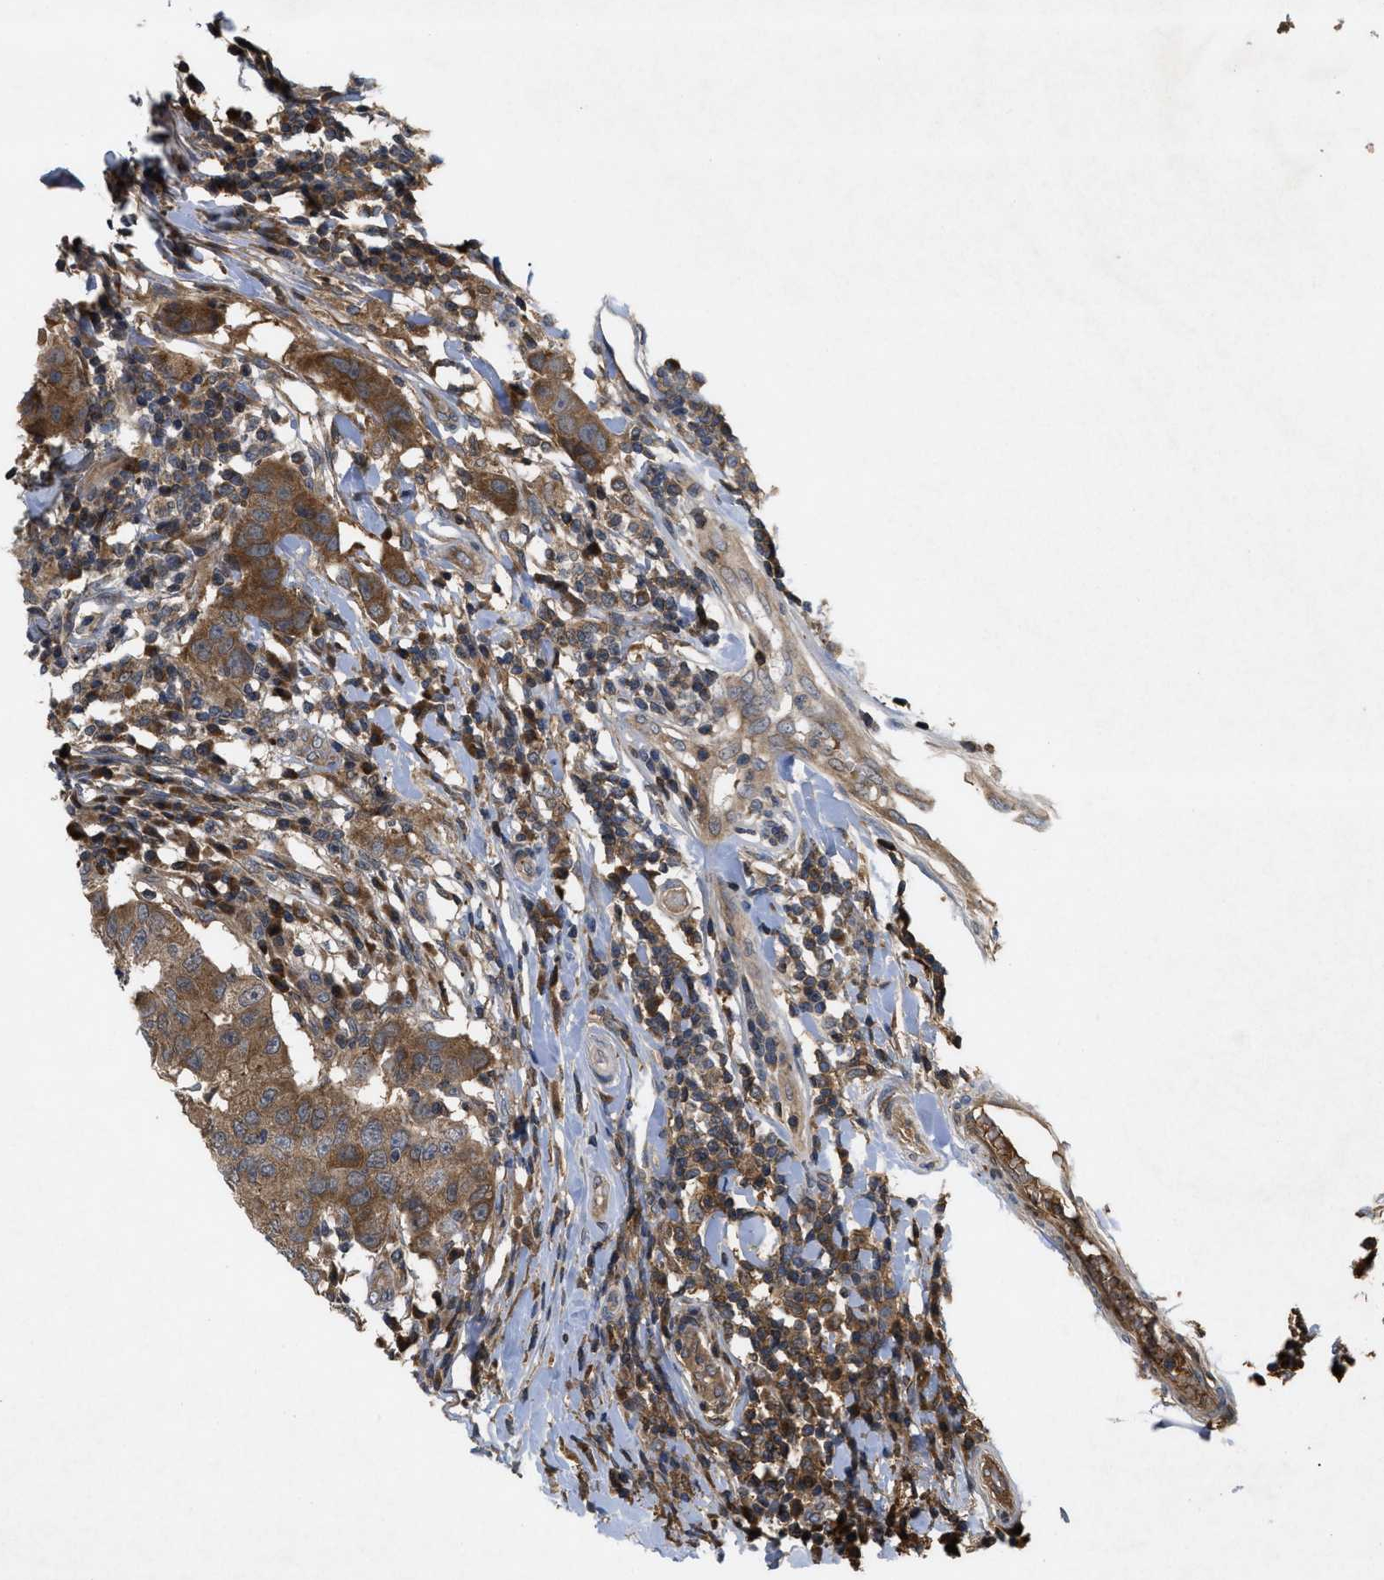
{"staining": {"intensity": "moderate", "quantity": ">75%", "location": "cytoplasmic/membranous"}, "tissue": "breast cancer", "cell_type": "Tumor cells", "image_type": "cancer", "snomed": [{"axis": "morphology", "description": "Duct carcinoma"}, {"axis": "topography", "description": "Breast"}], "caption": "Immunohistochemistry of human breast intraductal carcinoma shows medium levels of moderate cytoplasmic/membranous positivity in about >75% of tumor cells.", "gene": "RAB2A", "patient": {"sex": "female", "age": 27}}